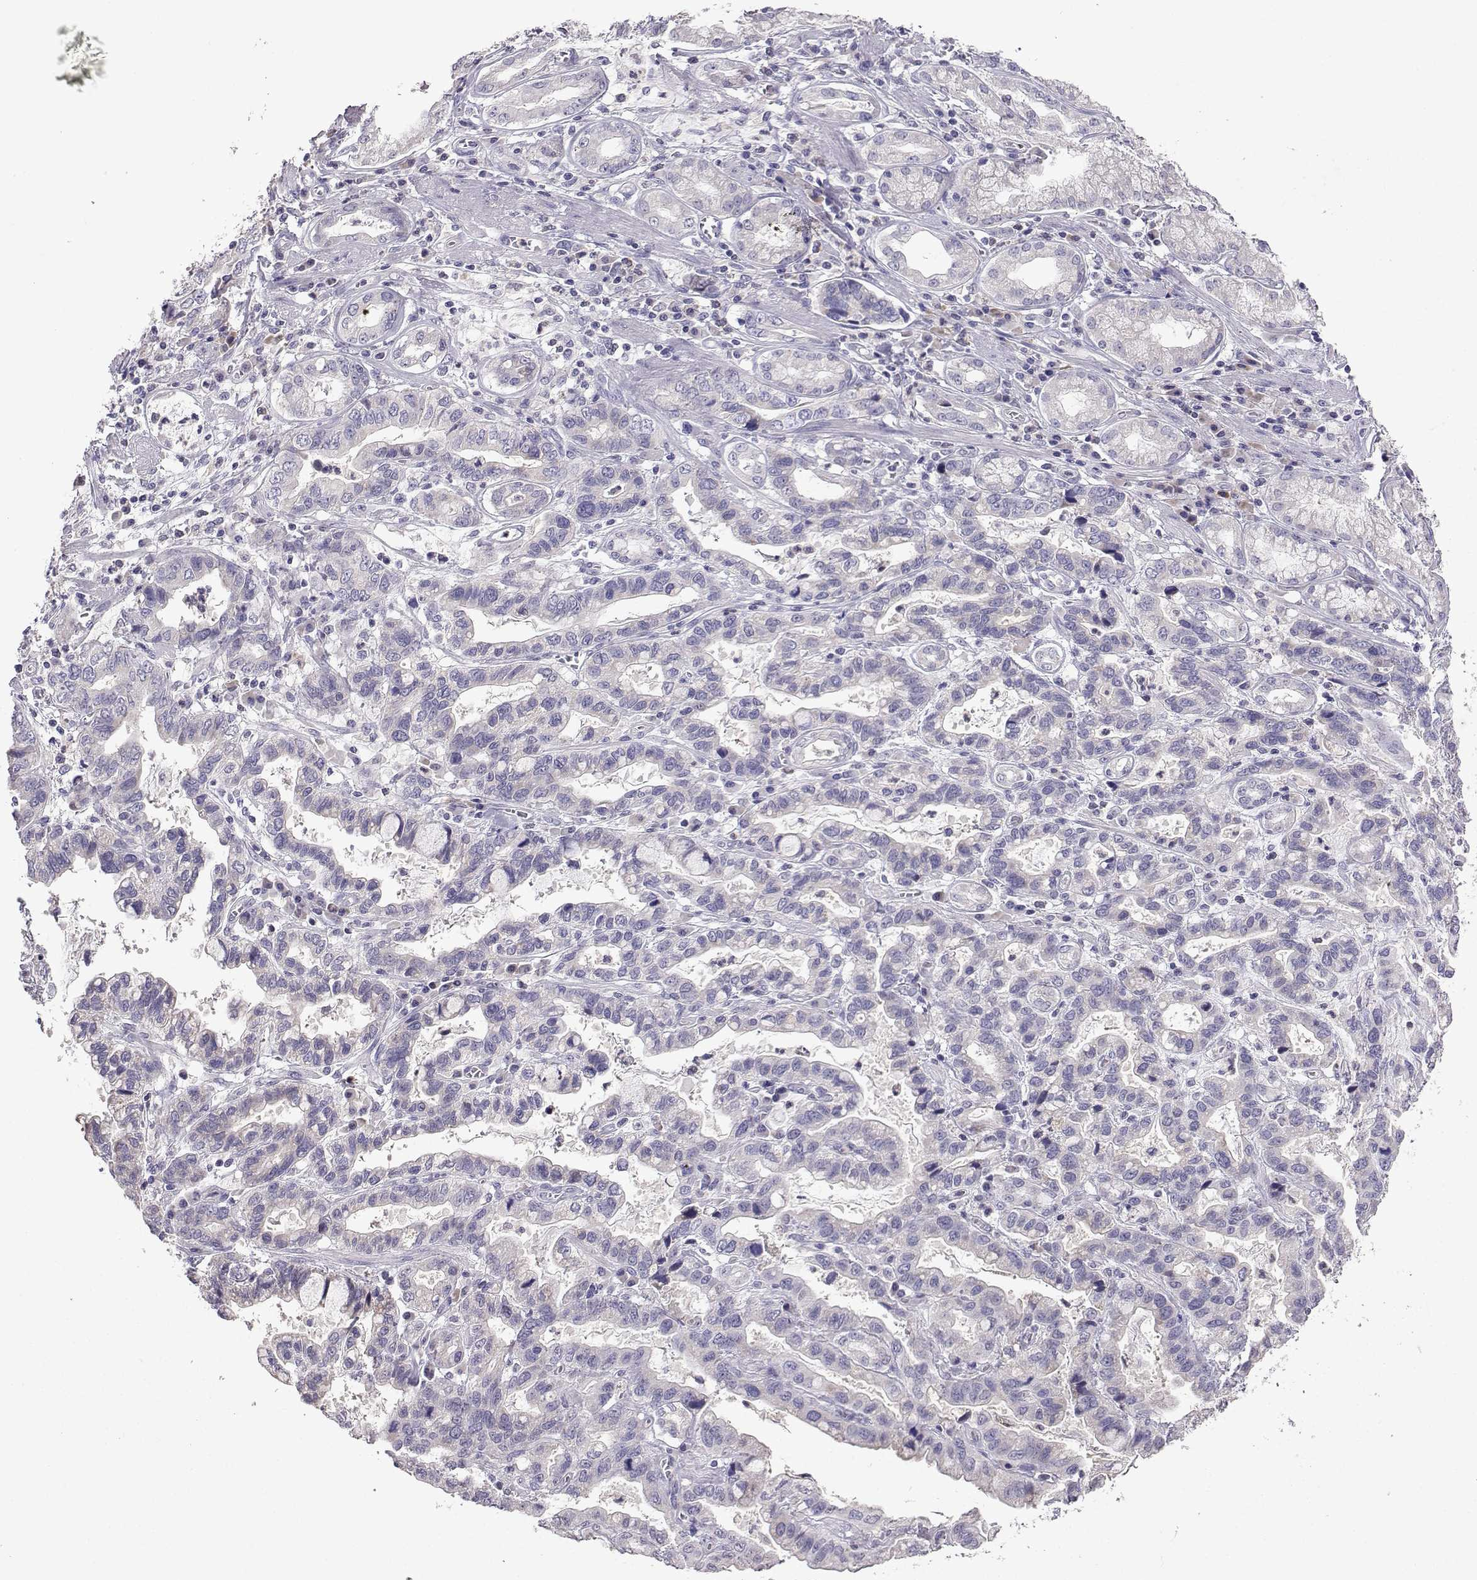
{"staining": {"intensity": "negative", "quantity": "none", "location": "none"}, "tissue": "stomach cancer", "cell_type": "Tumor cells", "image_type": "cancer", "snomed": [{"axis": "morphology", "description": "Adenocarcinoma, NOS"}, {"axis": "topography", "description": "Stomach, lower"}], "caption": "Human stomach cancer stained for a protein using immunohistochemistry (IHC) shows no positivity in tumor cells.", "gene": "FCAMR", "patient": {"sex": "female", "age": 76}}